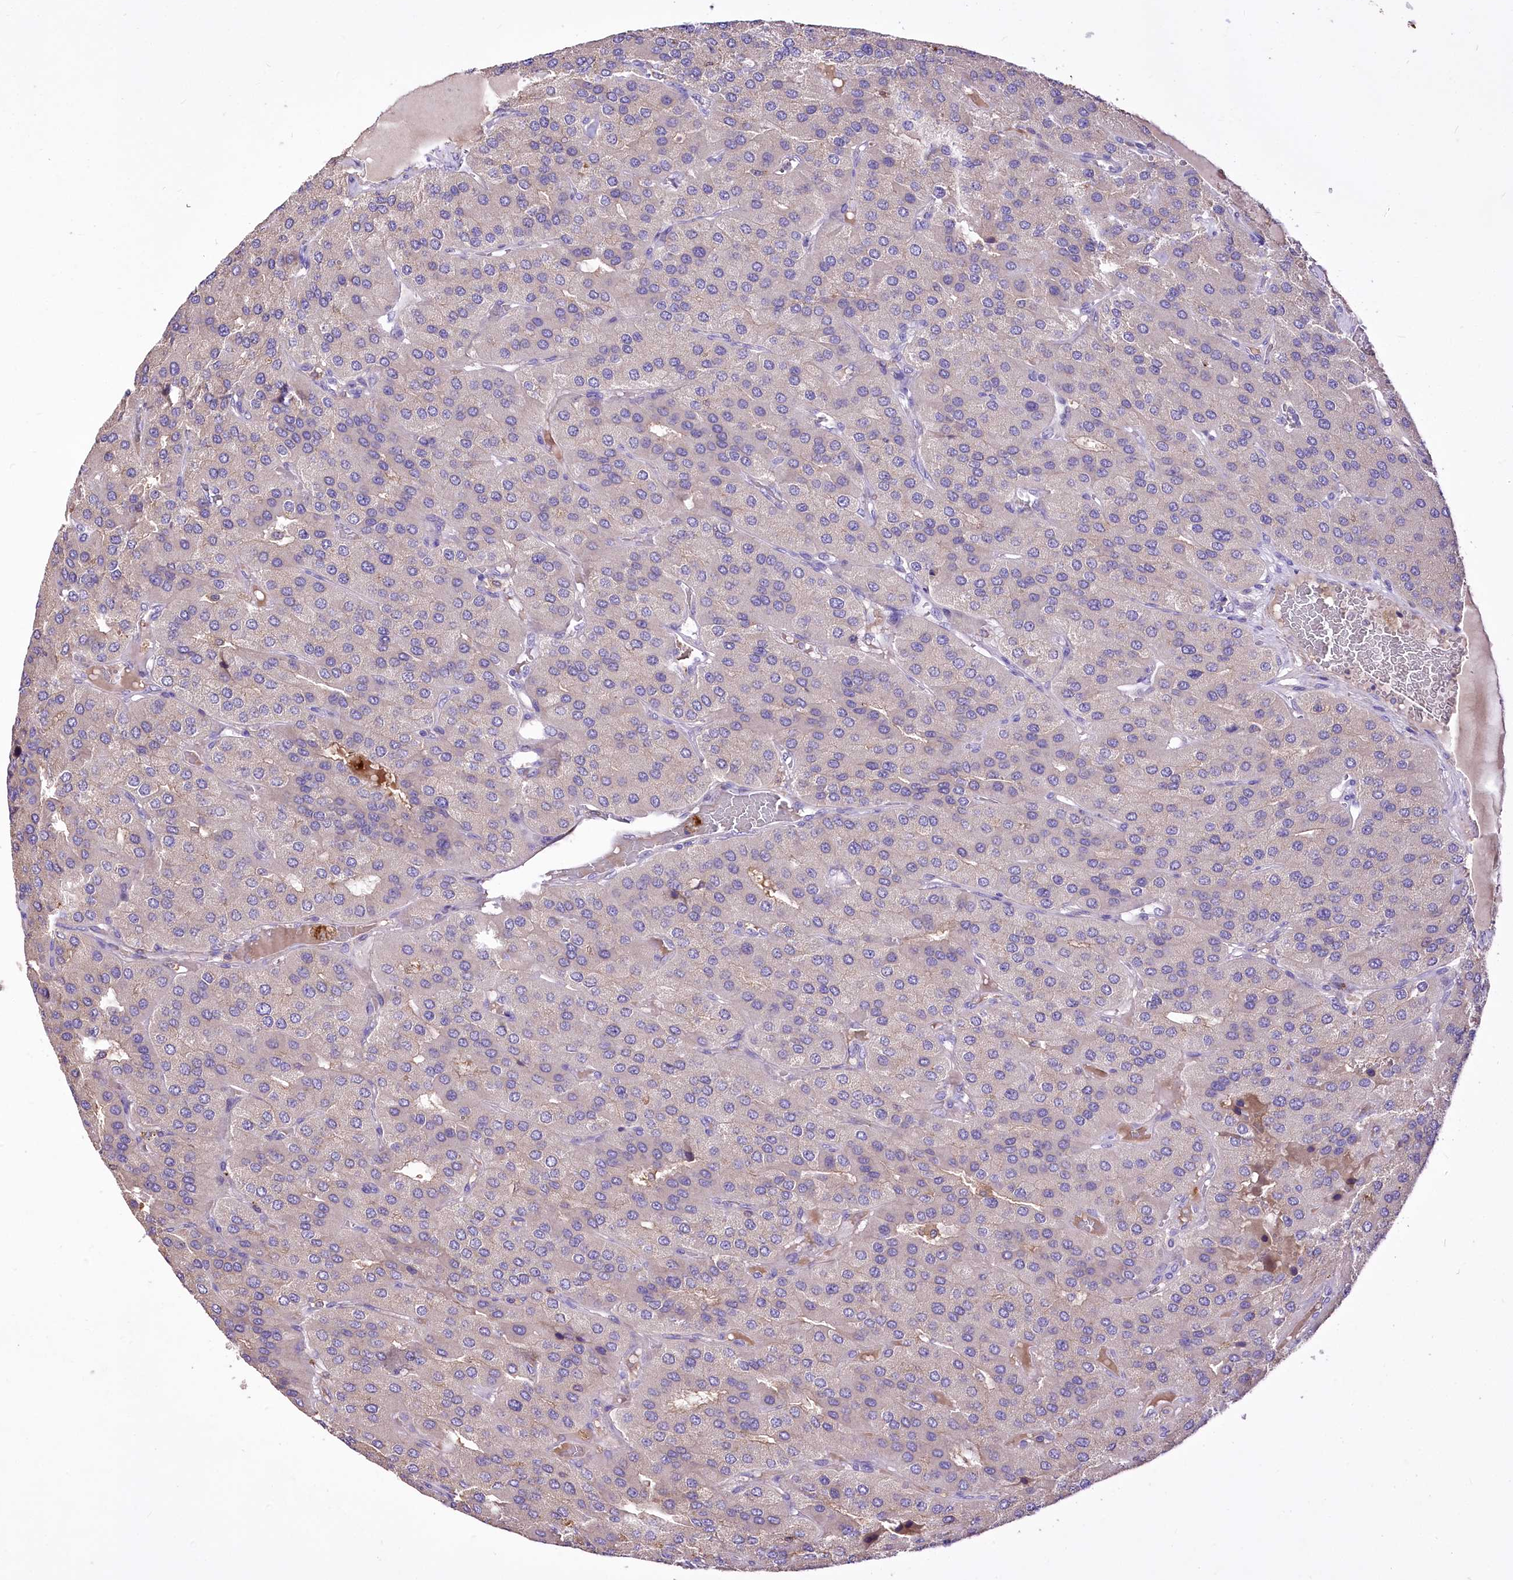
{"staining": {"intensity": "negative", "quantity": "none", "location": "none"}, "tissue": "parathyroid gland", "cell_type": "Glandular cells", "image_type": "normal", "snomed": [{"axis": "morphology", "description": "Normal tissue, NOS"}, {"axis": "morphology", "description": "Adenoma, NOS"}, {"axis": "topography", "description": "Parathyroid gland"}], "caption": "A photomicrograph of parathyroid gland stained for a protein shows no brown staining in glandular cells.", "gene": "PCYOX1L", "patient": {"sex": "female", "age": 86}}